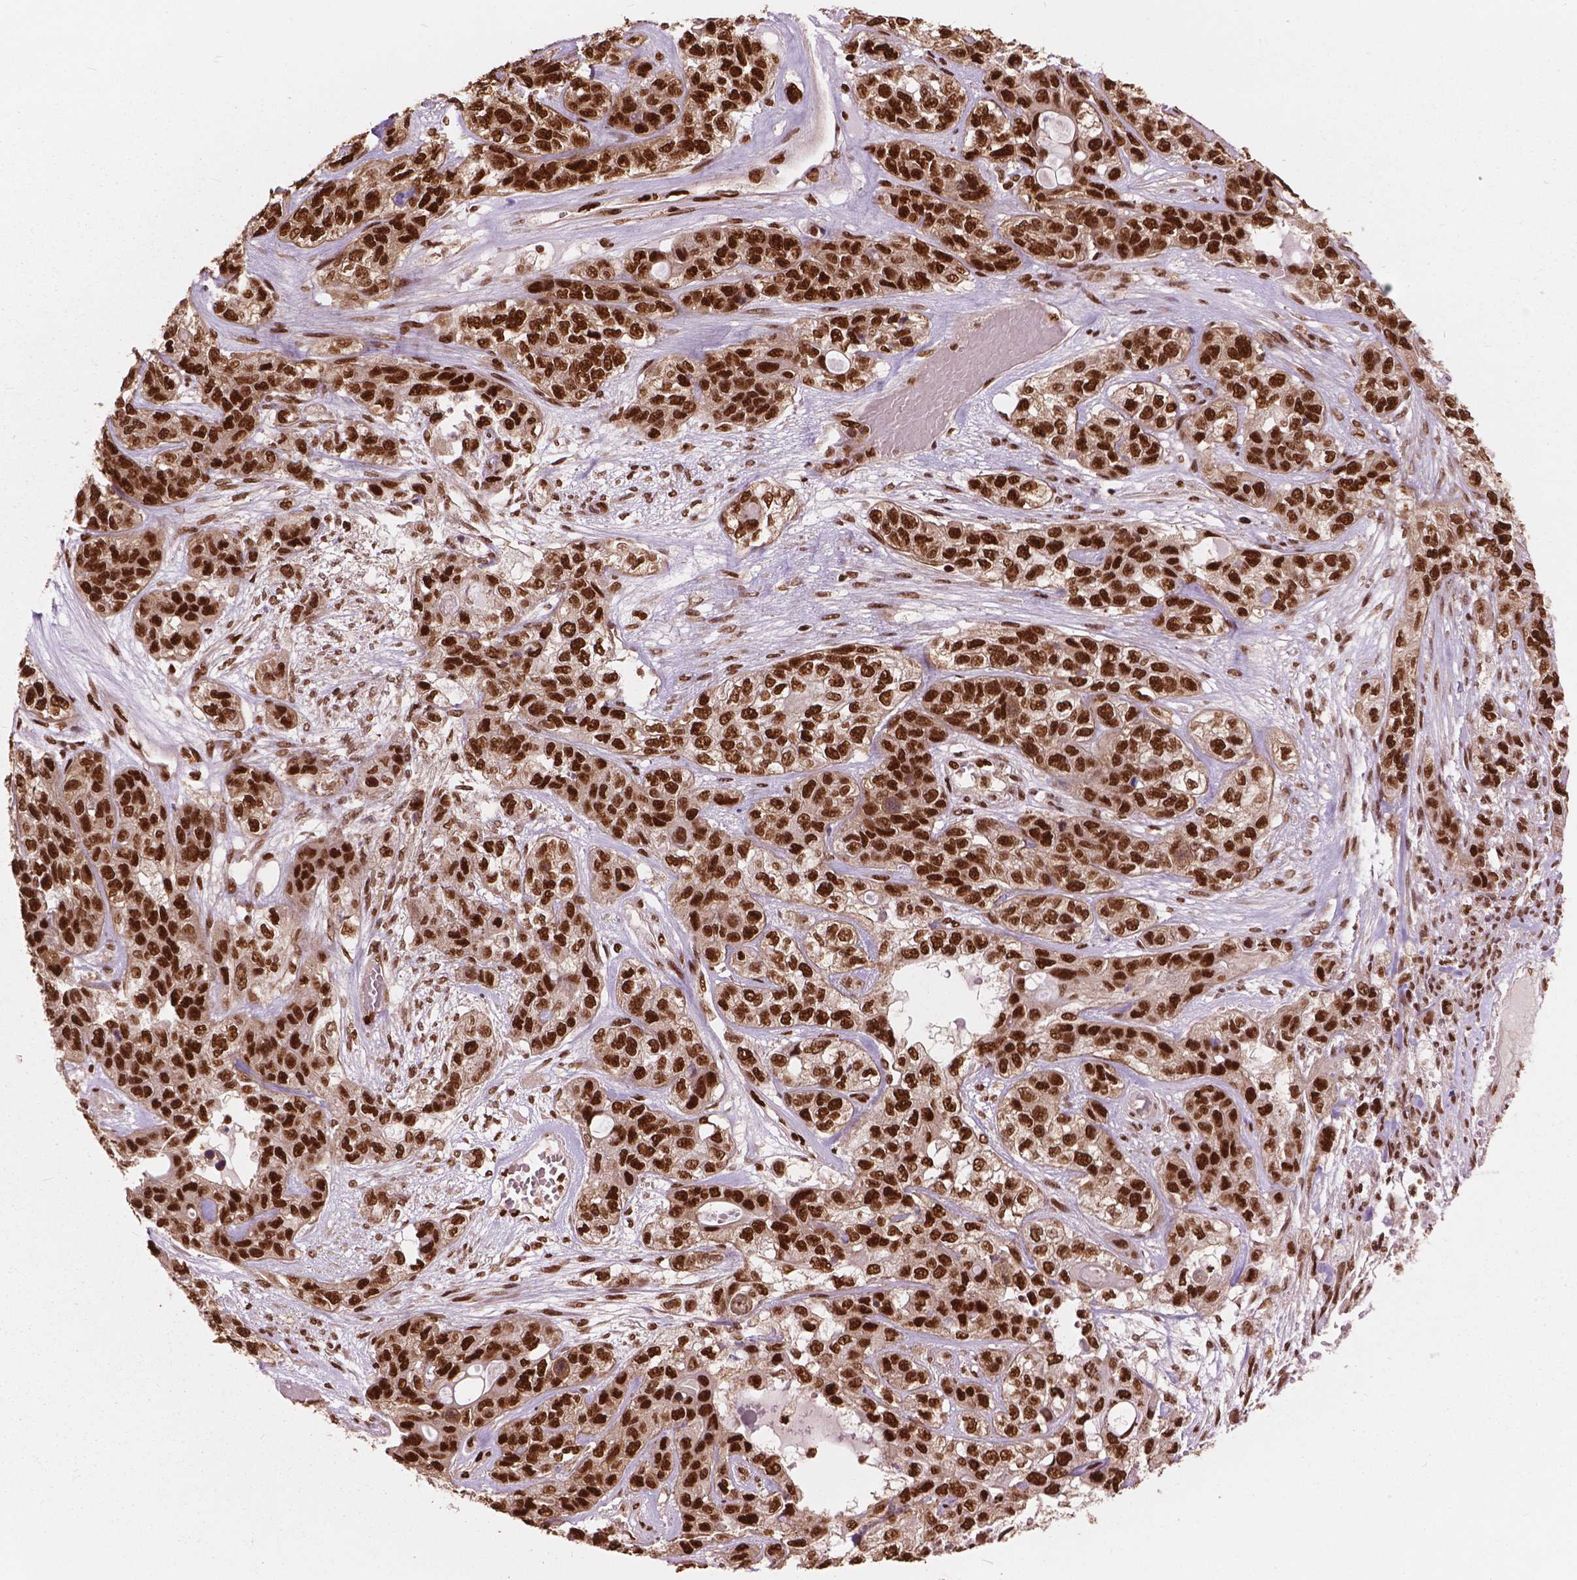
{"staining": {"intensity": "strong", "quantity": ">75%", "location": "nuclear"}, "tissue": "lung cancer", "cell_type": "Tumor cells", "image_type": "cancer", "snomed": [{"axis": "morphology", "description": "Squamous cell carcinoma, NOS"}, {"axis": "topography", "description": "Lung"}], "caption": "Squamous cell carcinoma (lung) was stained to show a protein in brown. There is high levels of strong nuclear staining in about >75% of tumor cells.", "gene": "ANP32B", "patient": {"sex": "female", "age": 70}}